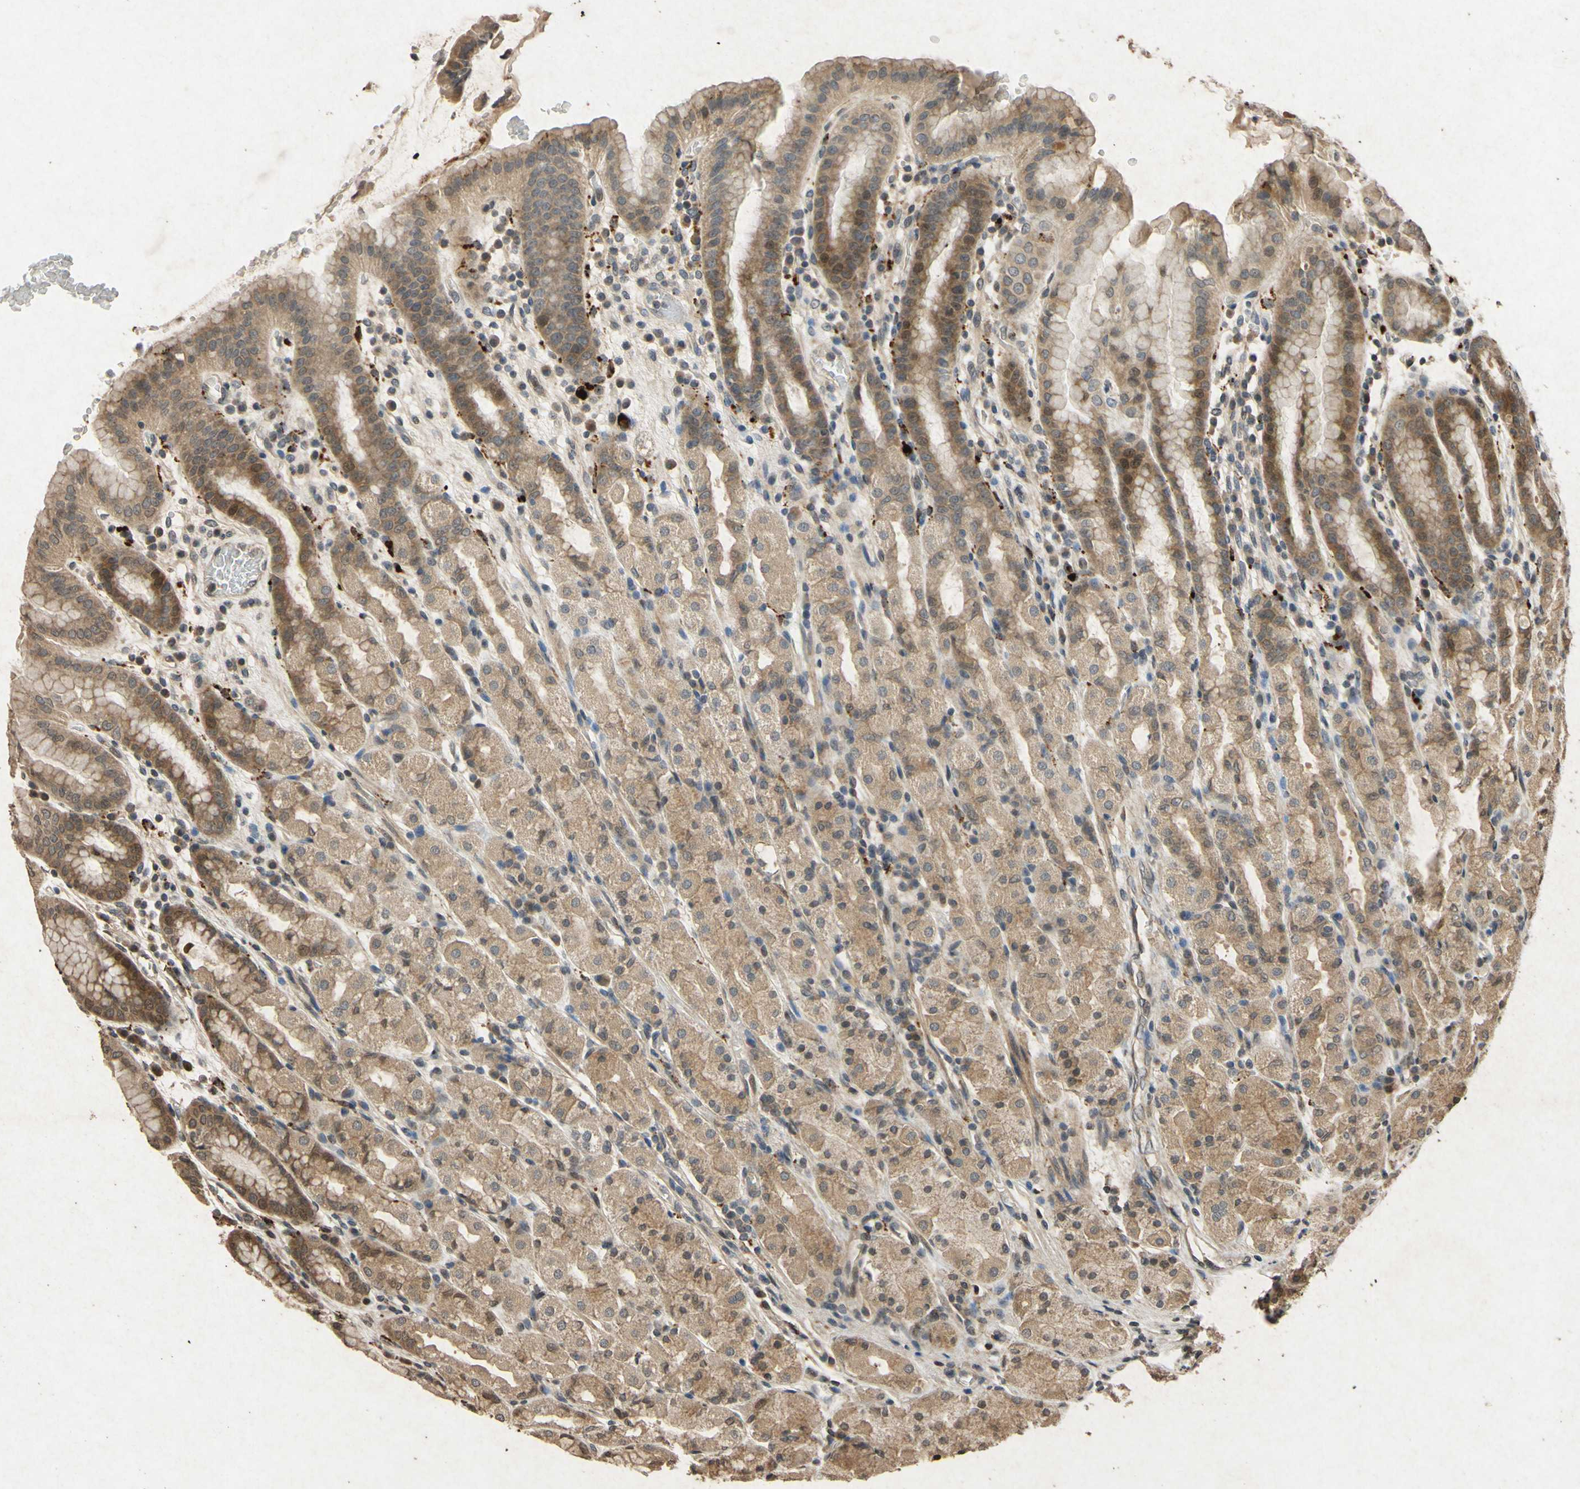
{"staining": {"intensity": "moderate", "quantity": ">75%", "location": "cytoplasmic/membranous"}, "tissue": "stomach", "cell_type": "Glandular cells", "image_type": "normal", "snomed": [{"axis": "morphology", "description": "Normal tissue, NOS"}, {"axis": "topography", "description": "Stomach, upper"}], "caption": "The immunohistochemical stain shows moderate cytoplasmic/membranous staining in glandular cells of benign stomach. (IHC, brightfield microscopy, high magnification).", "gene": "ATP6V1H", "patient": {"sex": "male", "age": 68}}